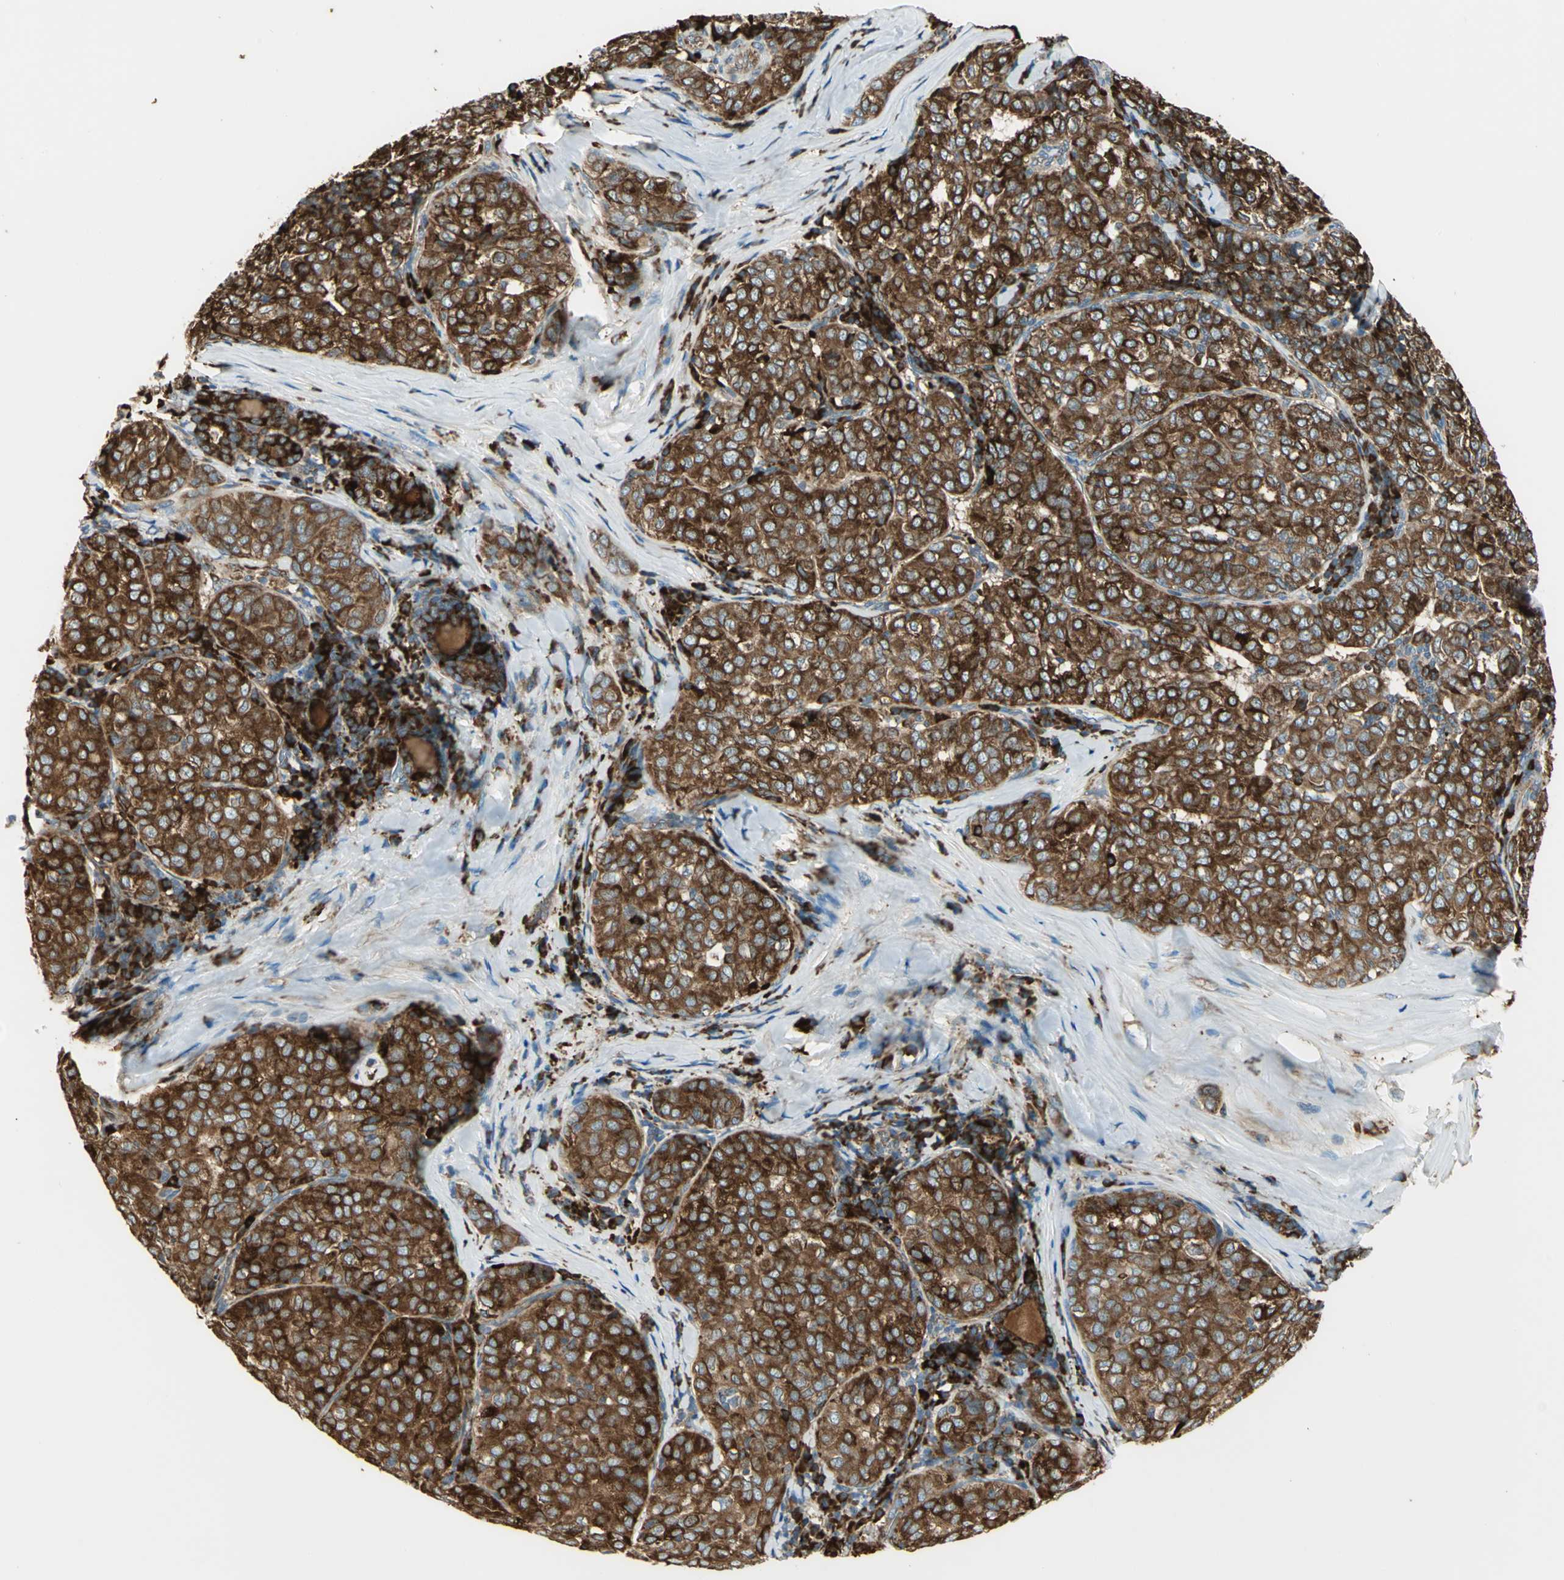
{"staining": {"intensity": "strong", "quantity": ">75%", "location": "cytoplasmic/membranous"}, "tissue": "thyroid cancer", "cell_type": "Tumor cells", "image_type": "cancer", "snomed": [{"axis": "morphology", "description": "Papillary adenocarcinoma, NOS"}, {"axis": "topography", "description": "Thyroid gland"}], "caption": "Immunohistochemical staining of human thyroid papillary adenocarcinoma displays high levels of strong cytoplasmic/membranous staining in approximately >75% of tumor cells. (IHC, brightfield microscopy, high magnification).", "gene": "PDIA4", "patient": {"sex": "female", "age": 30}}